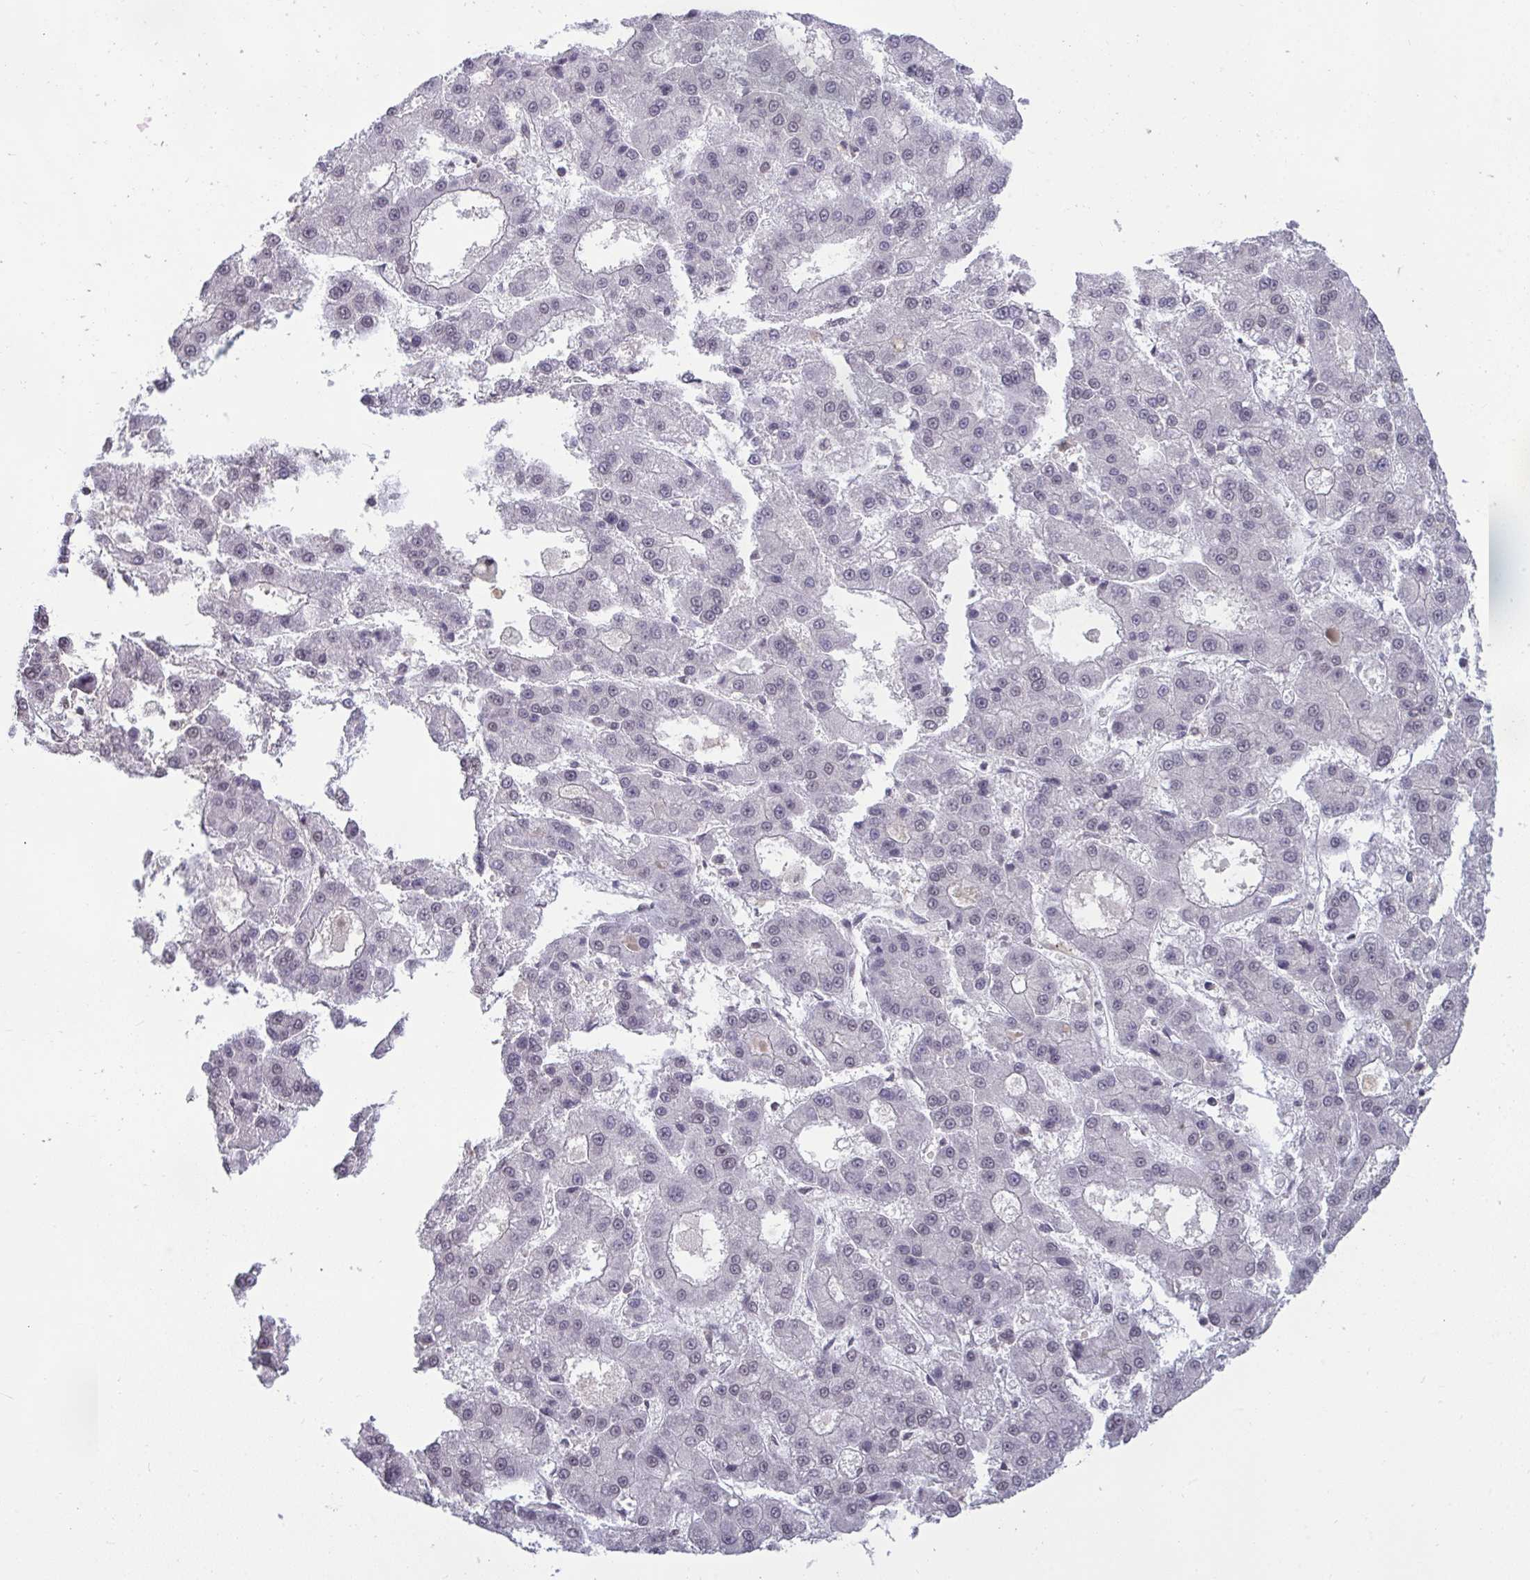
{"staining": {"intensity": "negative", "quantity": "none", "location": "none"}, "tissue": "liver cancer", "cell_type": "Tumor cells", "image_type": "cancer", "snomed": [{"axis": "morphology", "description": "Carcinoma, Hepatocellular, NOS"}, {"axis": "topography", "description": "Liver"}], "caption": "Protein analysis of hepatocellular carcinoma (liver) exhibits no significant positivity in tumor cells.", "gene": "PUF60", "patient": {"sex": "male", "age": 70}}